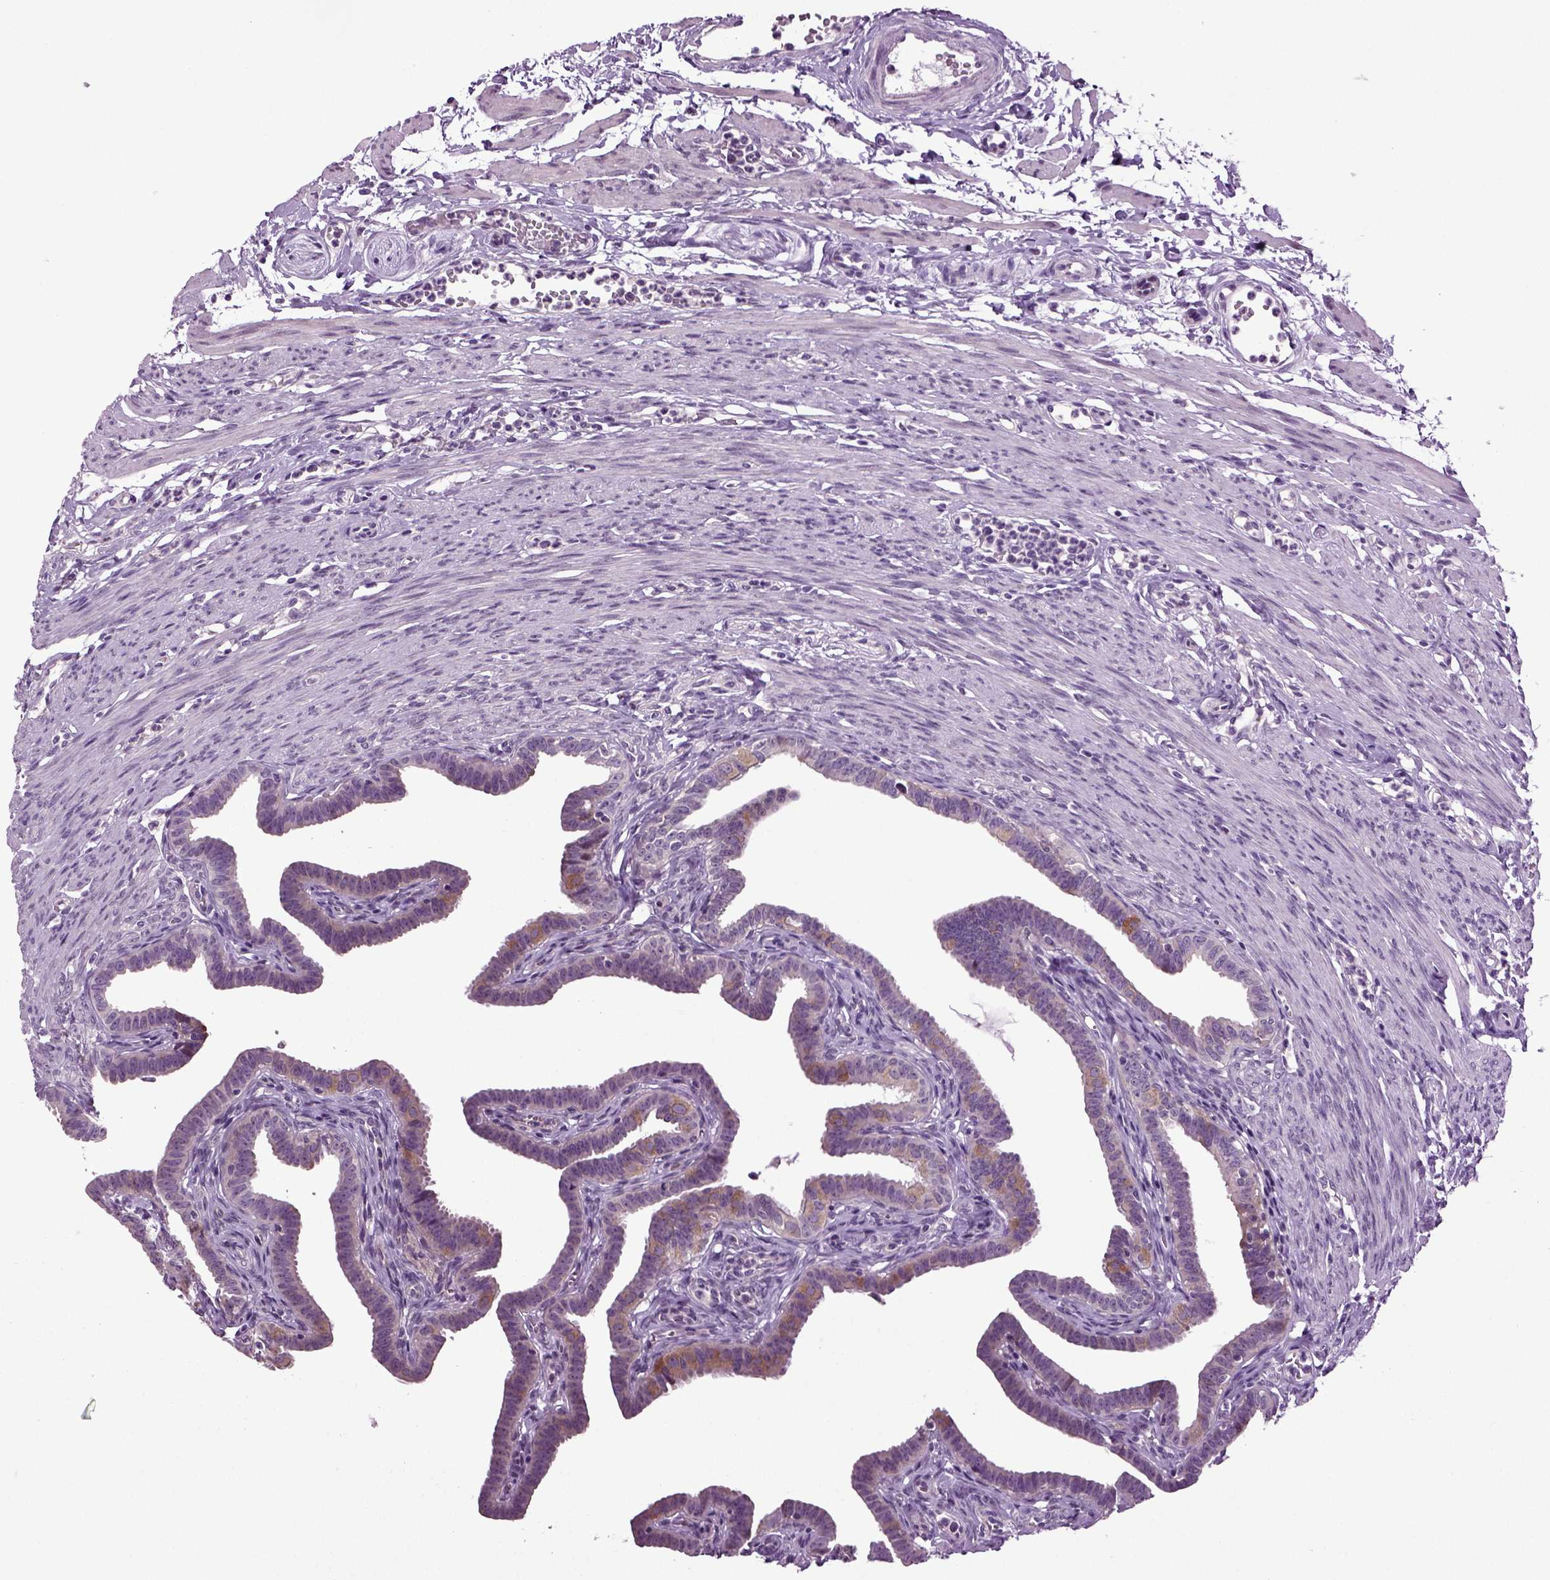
{"staining": {"intensity": "moderate", "quantity": "<25%", "location": "cytoplasmic/membranous"}, "tissue": "fallopian tube", "cell_type": "Glandular cells", "image_type": "normal", "snomed": [{"axis": "morphology", "description": "Normal tissue, NOS"}, {"axis": "topography", "description": "Fallopian tube"}, {"axis": "topography", "description": "Ovary"}], "caption": "Protein analysis of normal fallopian tube reveals moderate cytoplasmic/membranous staining in approximately <25% of glandular cells.", "gene": "PLCH2", "patient": {"sex": "female", "age": 33}}